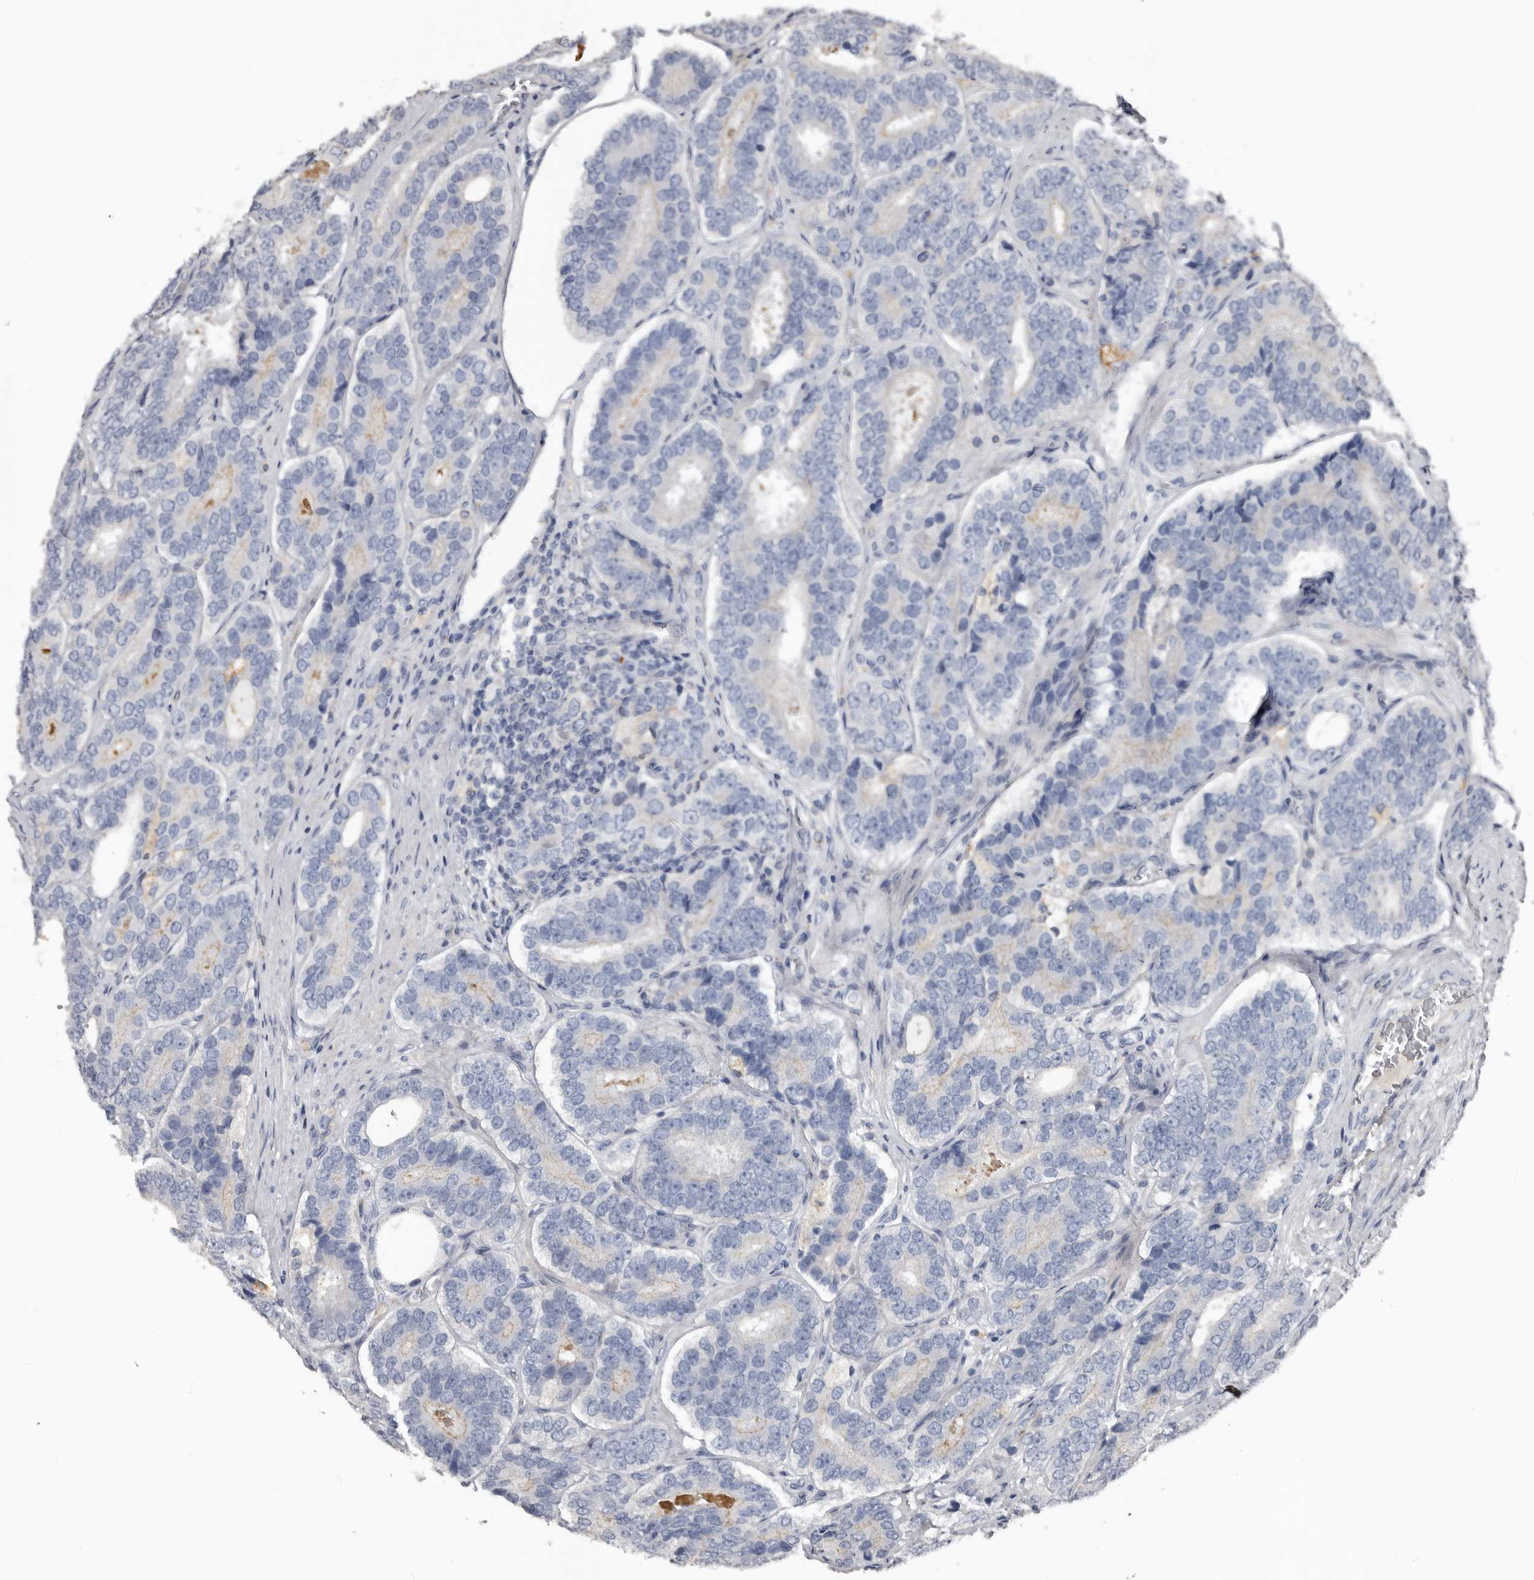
{"staining": {"intensity": "negative", "quantity": "none", "location": "none"}, "tissue": "prostate cancer", "cell_type": "Tumor cells", "image_type": "cancer", "snomed": [{"axis": "morphology", "description": "Adenocarcinoma, High grade"}, {"axis": "topography", "description": "Prostate"}], "caption": "This is an IHC image of prostate cancer (high-grade adenocarcinoma). There is no positivity in tumor cells.", "gene": "FABP7", "patient": {"sex": "male", "age": 56}}